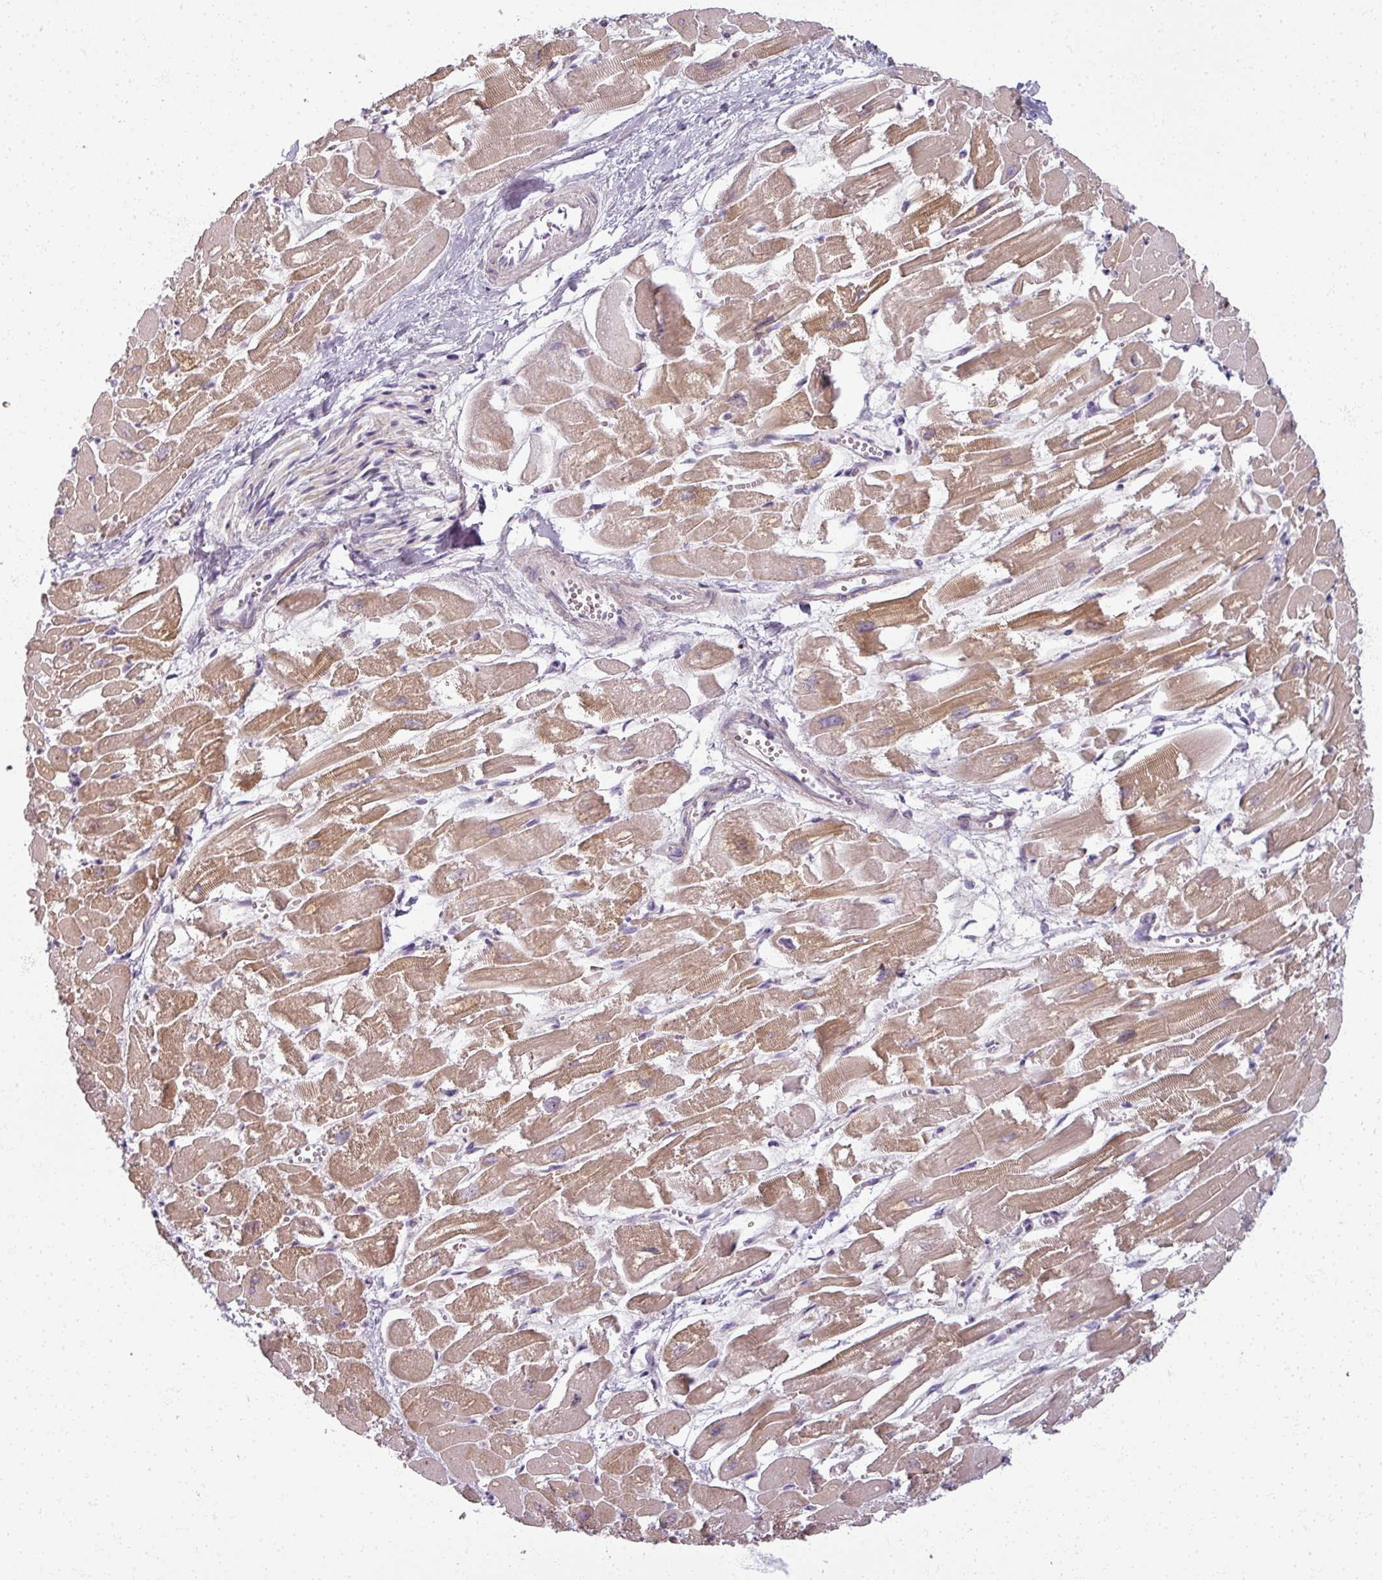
{"staining": {"intensity": "moderate", "quantity": ">75%", "location": "cytoplasmic/membranous"}, "tissue": "heart muscle", "cell_type": "Cardiomyocytes", "image_type": "normal", "snomed": [{"axis": "morphology", "description": "Normal tissue, NOS"}, {"axis": "topography", "description": "Heart"}], "caption": "Cardiomyocytes demonstrate medium levels of moderate cytoplasmic/membranous expression in about >75% of cells in benign human heart muscle. The staining was performed using DAB, with brown indicating positive protein expression. Nuclei are stained blue with hematoxylin.", "gene": "MYMK", "patient": {"sex": "male", "age": 54}}